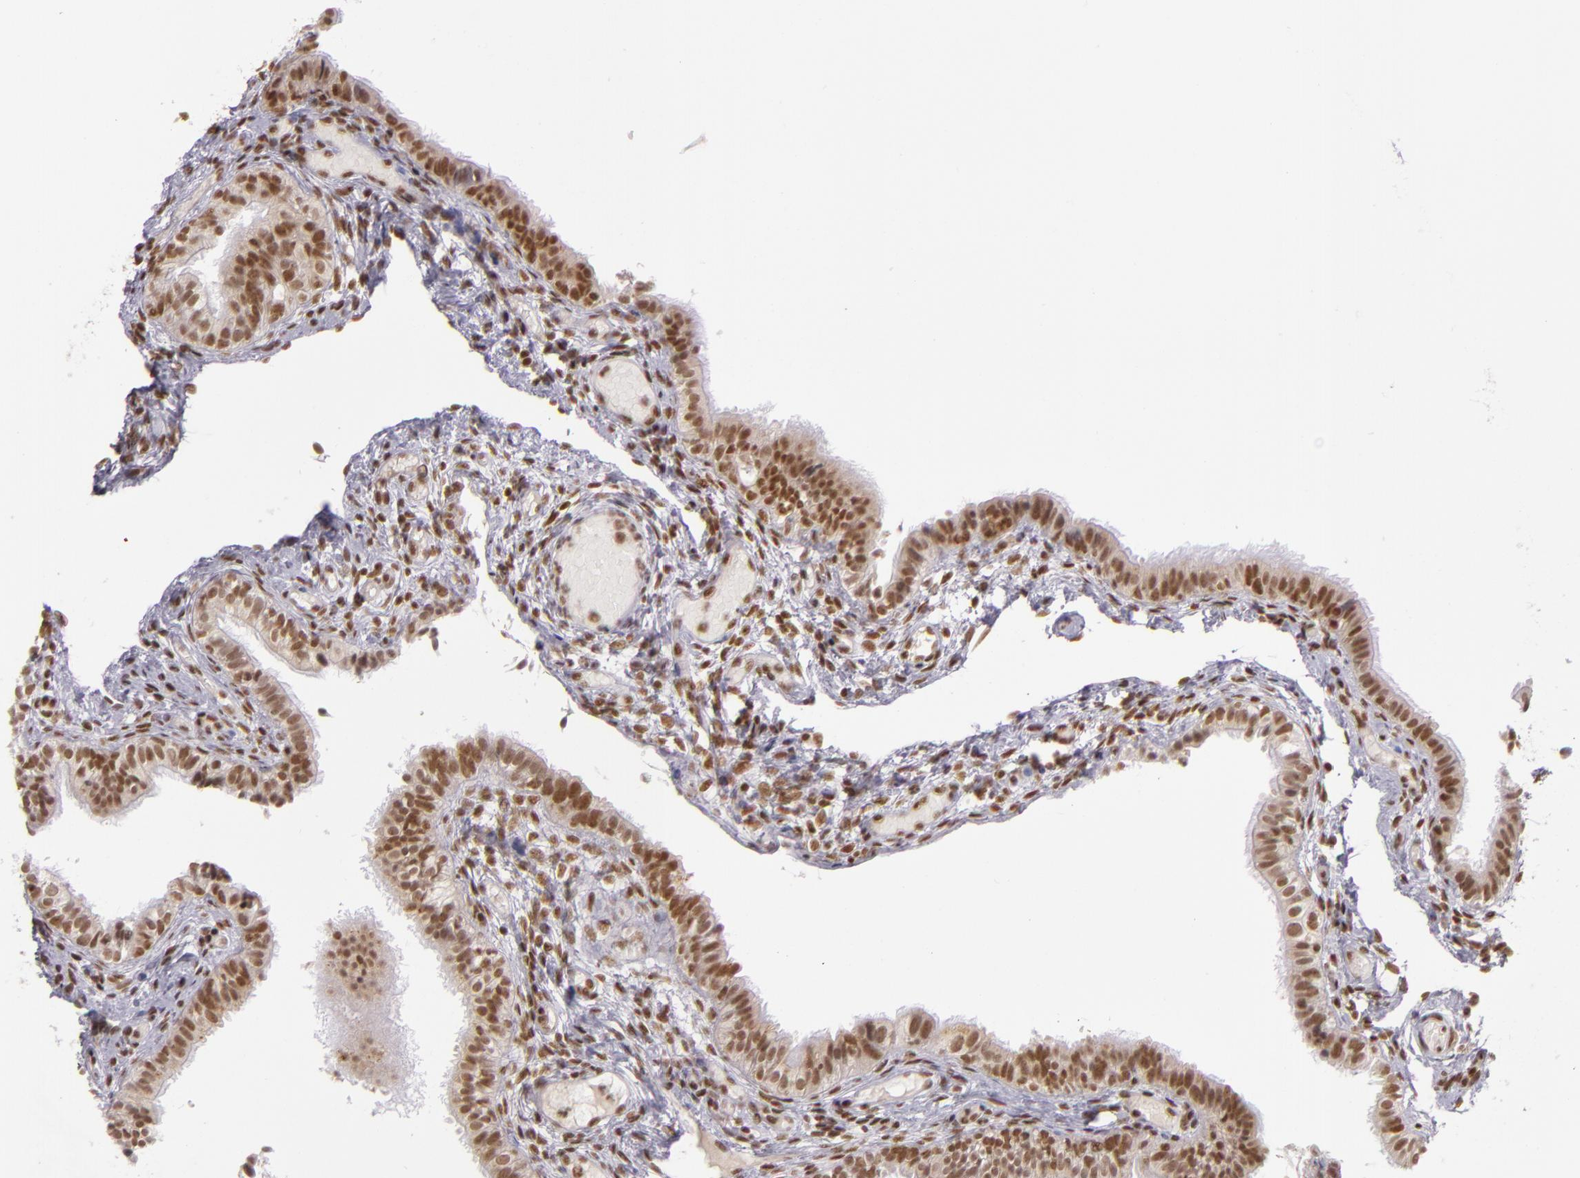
{"staining": {"intensity": "strong", "quantity": ">75%", "location": "cytoplasmic/membranous,nuclear"}, "tissue": "fallopian tube", "cell_type": "Glandular cells", "image_type": "normal", "snomed": [{"axis": "morphology", "description": "Normal tissue, NOS"}, {"axis": "morphology", "description": "Dermoid, NOS"}, {"axis": "topography", "description": "Fallopian tube"}], "caption": "The immunohistochemical stain shows strong cytoplasmic/membranous,nuclear staining in glandular cells of normal fallopian tube. (Stains: DAB in brown, nuclei in blue, Microscopy: brightfield microscopy at high magnification).", "gene": "ZFX", "patient": {"sex": "female", "age": 33}}